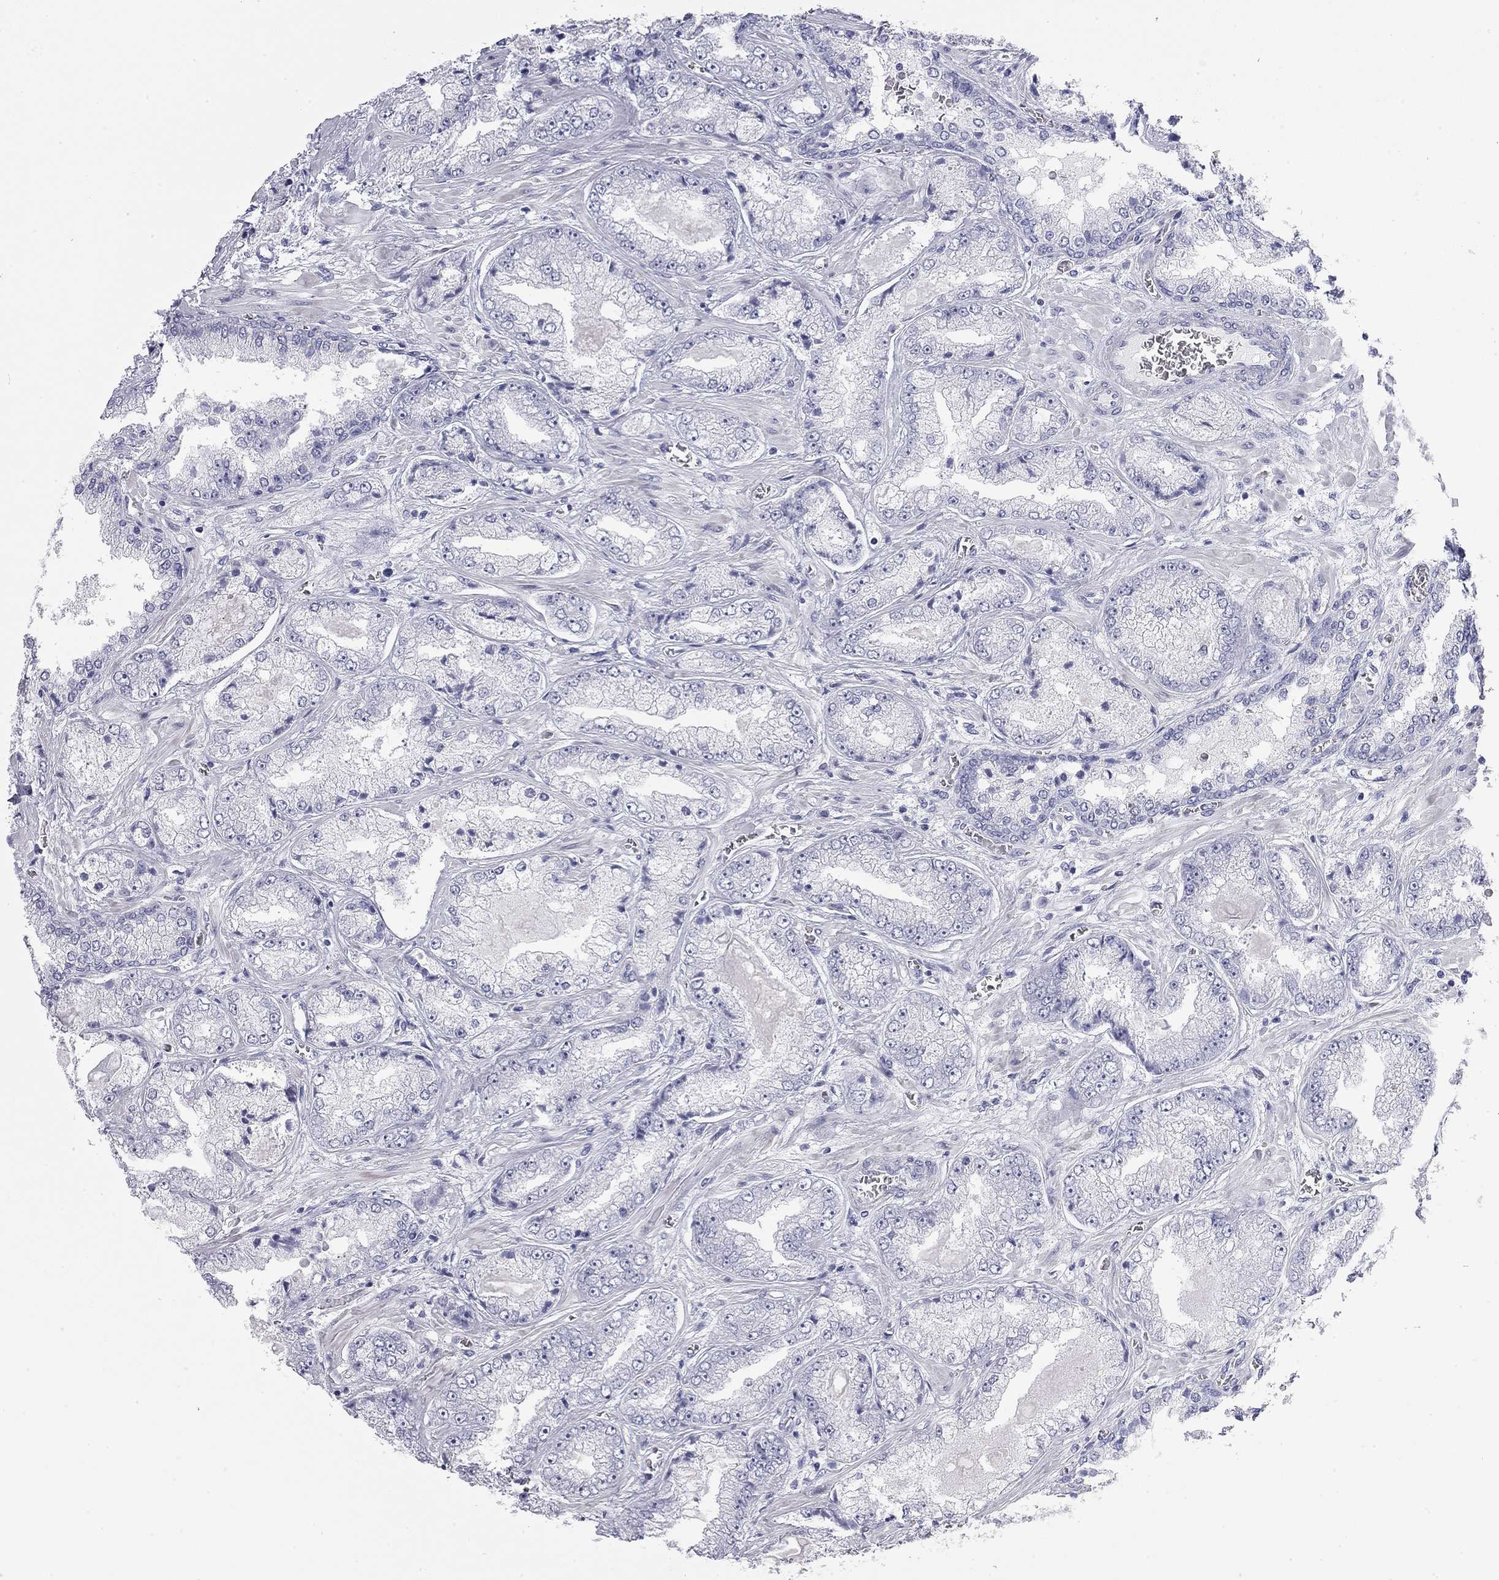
{"staining": {"intensity": "negative", "quantity": "none", "location": "none"}, "tissue": "prostate cancer", "cell_type": "Tumor cells", "image_type": "cancer", "snomed": [{"axis": "morphology", "description": "Adenocarcinoma, Low grade"}, {"axis": "topography", "description": "Prostate"}], "caption": "The image exhibits no staining of tumor cells in prostate cancer. The staining is performed using DAB brown chromogen with nuclei counter-stained in using hematoxylin.", "gene": "AK8", "patient": {"sex": "male", "age": 57}}